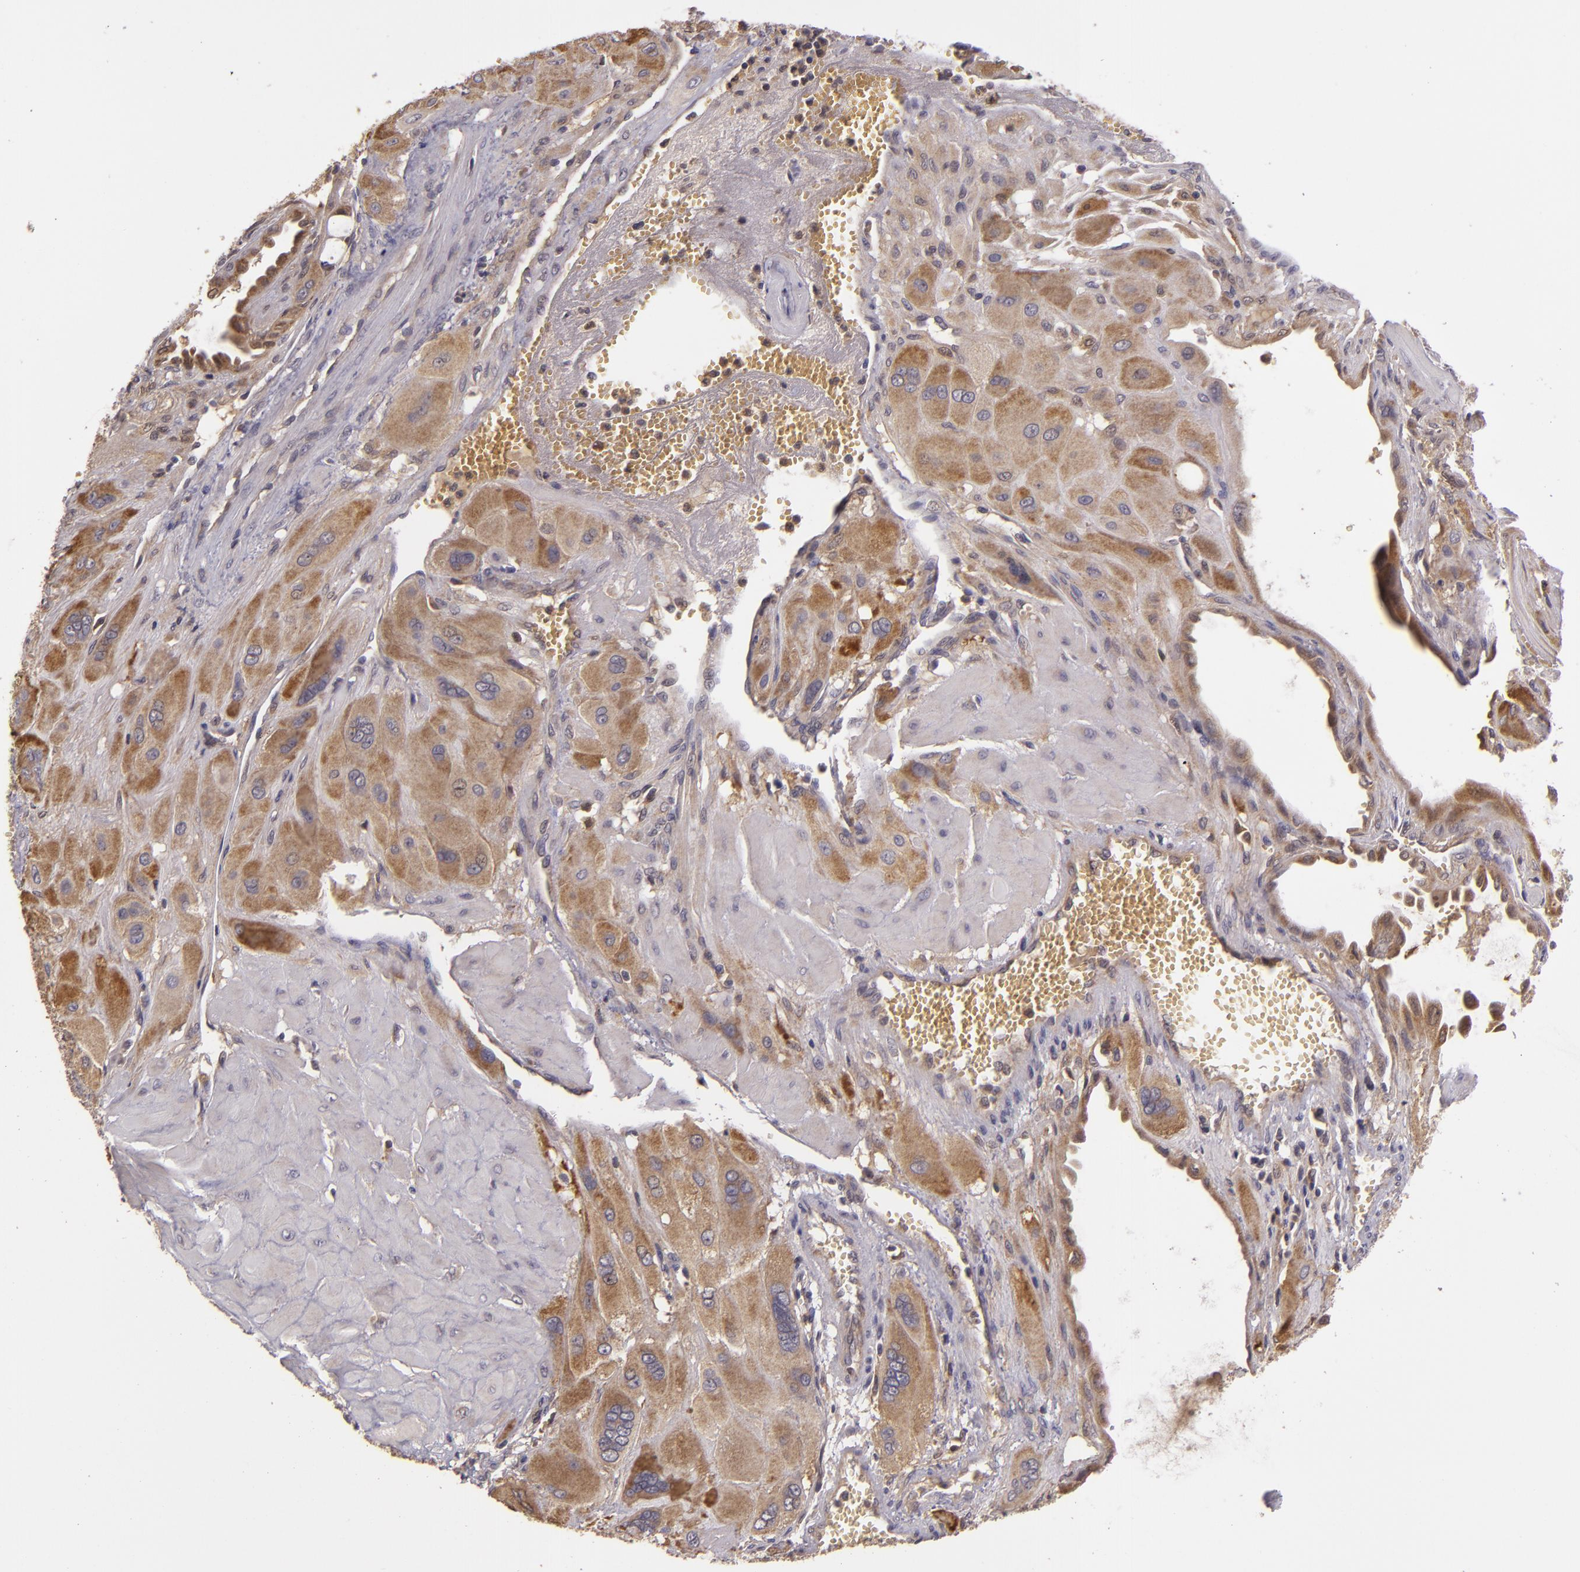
{"staining": {"intensity": "moderate", "quantity": ">75%", "location": "cytoplasmic/membranous"}, "tissue": "cervical cancer", "cell_type": "Tumor cells", "image_type": "cancer", "snomed": [{"axis": "morphology", "description": "Squamous cell carcinoma, NOS"}, {"axis": "topography", "description": "Cervix"}], "caption": "Protein staining by immunohistochemistry (IHC) displays moderate cytoplasmic/membranous staining in approximately >75% of tumor cells in squamous cell carcinoma (cervical). Nuclei are stained in blue.", "gene": "FHIT", "patient": {"sex": "female", "age": 34}}